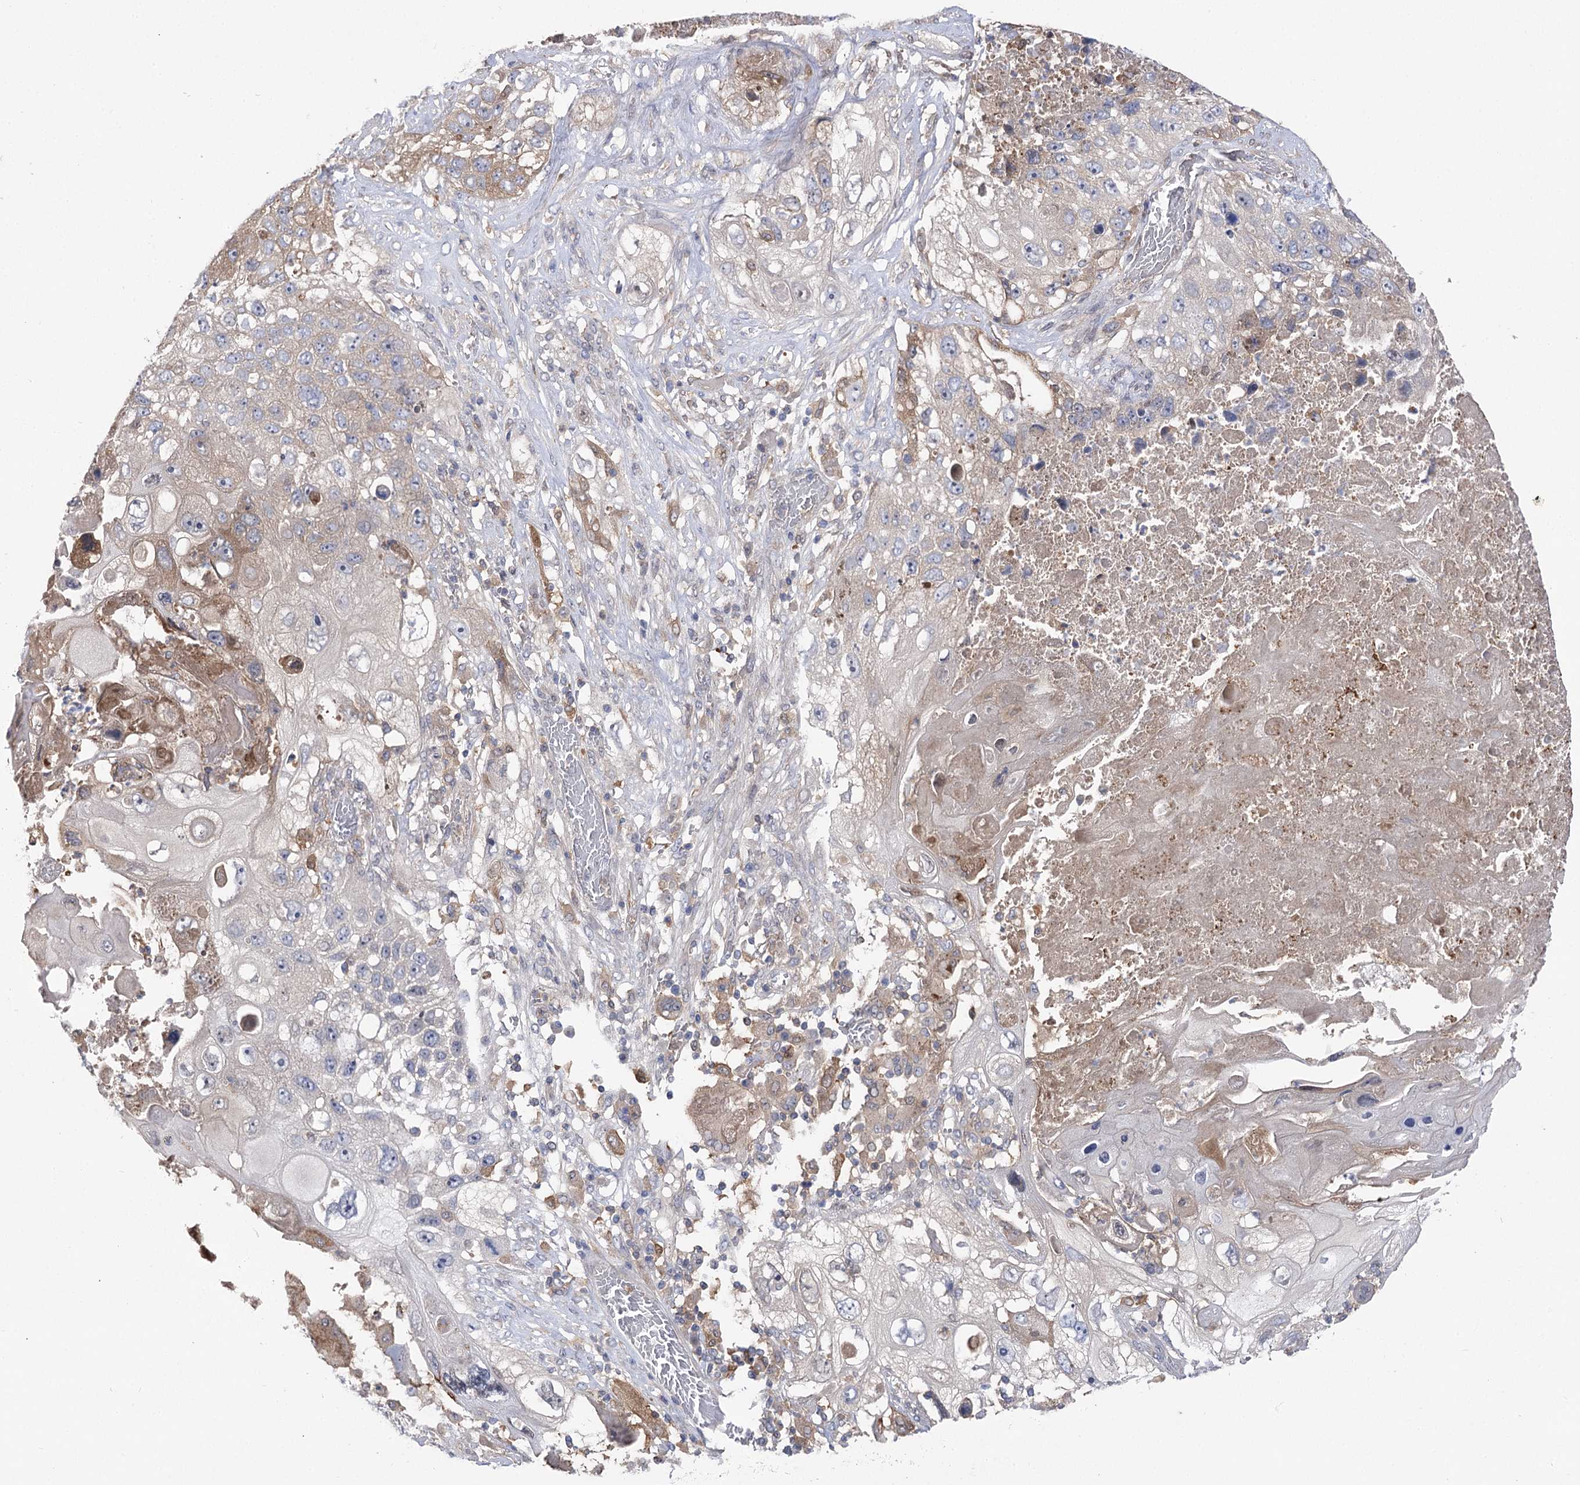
{"staining": {"intensity": "weak", "quantity": "<25%", "location": "cytoplasmic/membranous"}, "tissue": "lung cancer", "cell_type": "Tumor cells", "image_type": "cancer", "snomed": [{"axis": "morphology", "description": "Squamous cell carcinoma, NOS"}, {"axis": "topography", "description": "Lung"}], "caption": "DAB (3,3'-diaminobenzidine) immunohistochemical staining of human lung cancer (squamous cell carcinoma) exhibits no significant expression in tumor cells. Brightfield microscopy of immunohistochemistry (IHC) stained with DAB (3,3'-diaminobenzidine) (brown) and hematoxylin (blue), captured at high magnification.", "gene": "UGP2", "patient": {"sex": "male", "age": 61}}